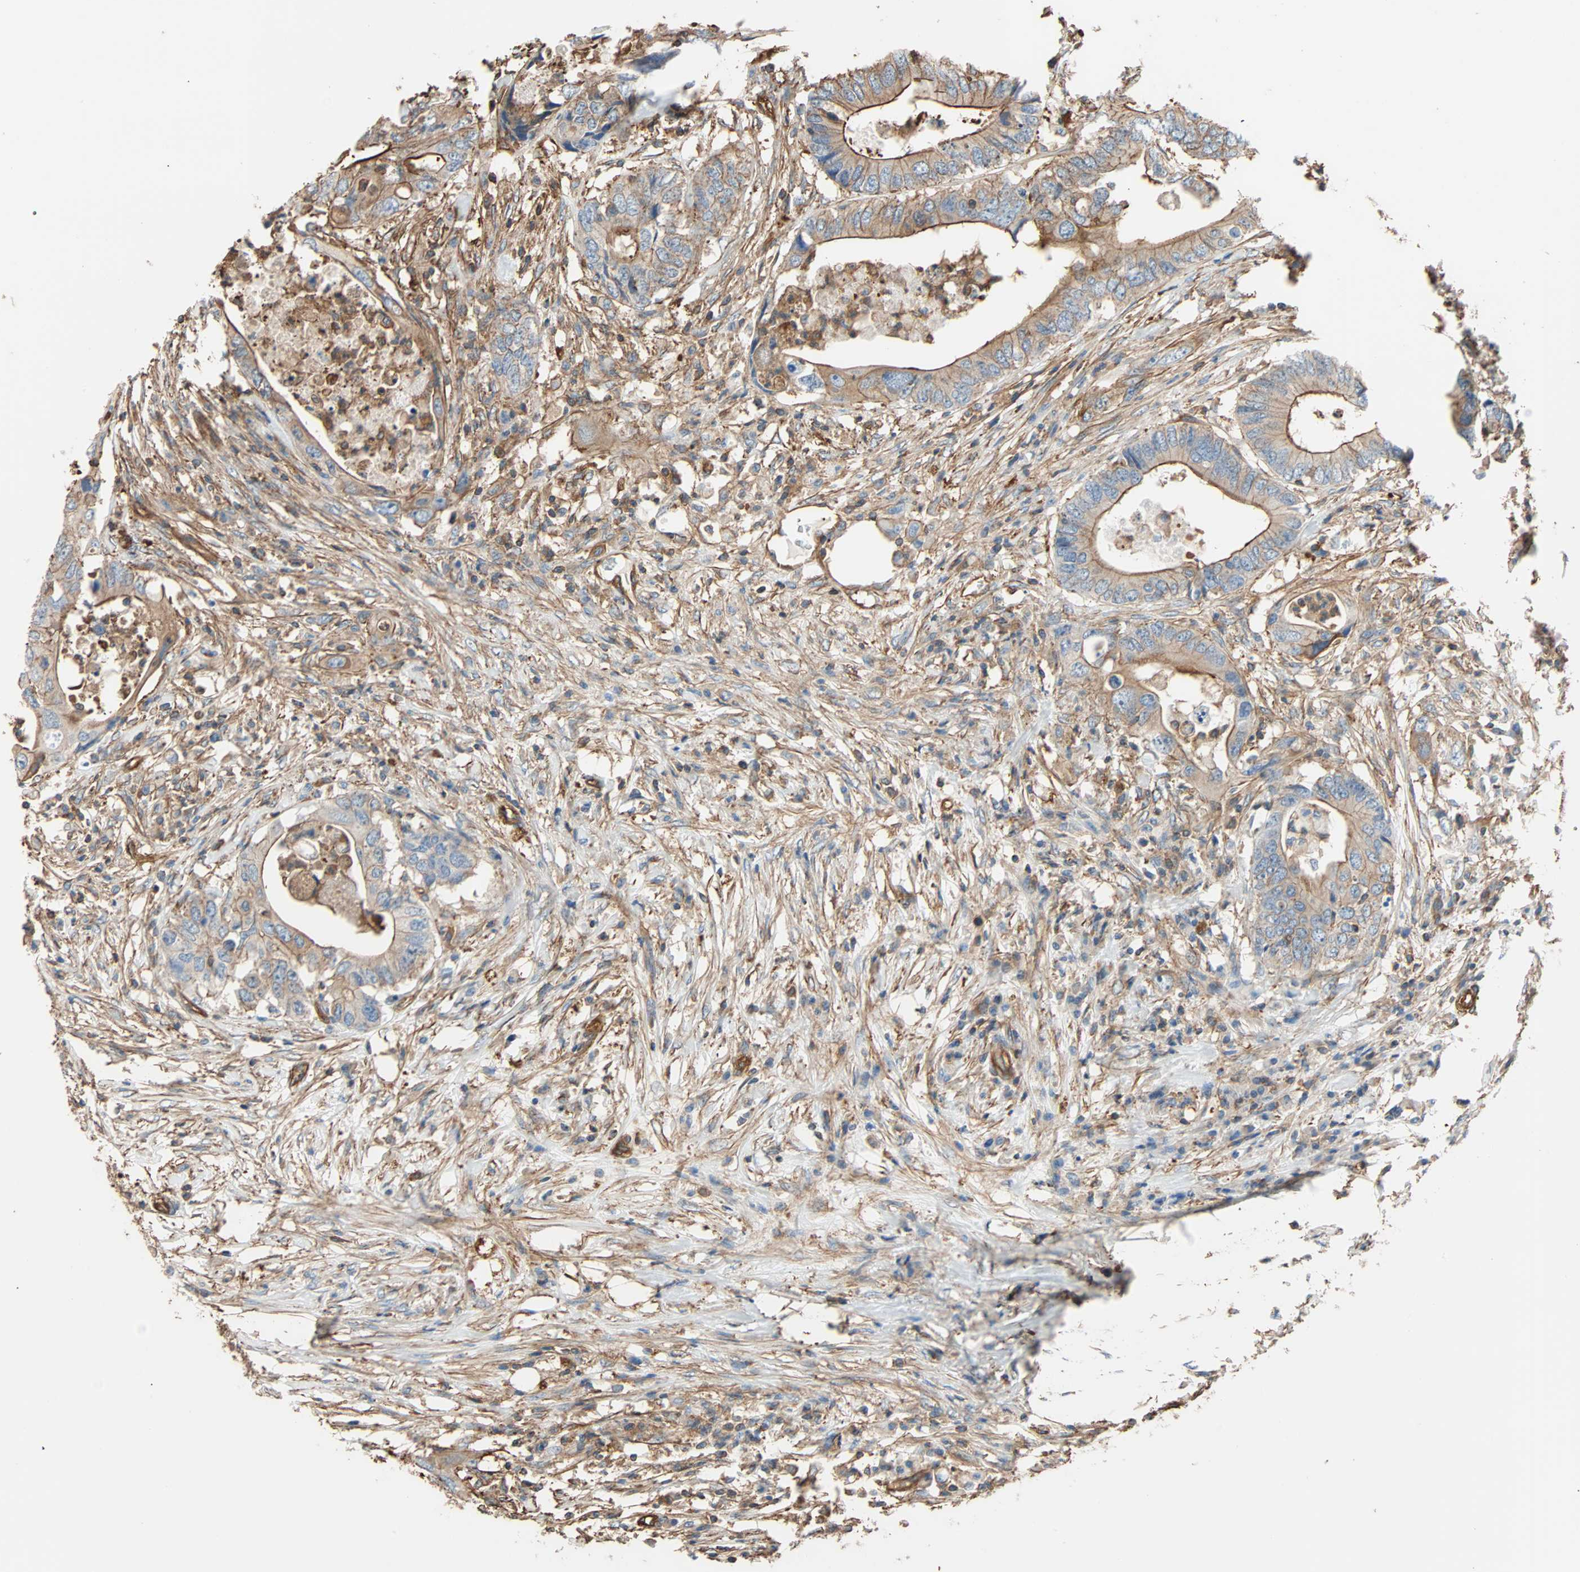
{"staining": {"intensity": "moderate", "quantity": ">75%", "location": "cytoplasmic/membranous"}, "tissue": "colorectal cancer", "cell_type": "Tumor cells", "image_type": "cancer", "snomed": [{"axis": "morphology", "description": "Adenocarcinoma, NOS"}, {"axis": "topography", "description": "Colon"}], "caption": "Colorectal cancer tissue exhibits moderate cytoplasmic/membranous positivity in approximately >75% of tumor cells, visualized by immunohistochemistry.", "gene": "GALNT10", "patient": {"sex": "male", "age": 71}}